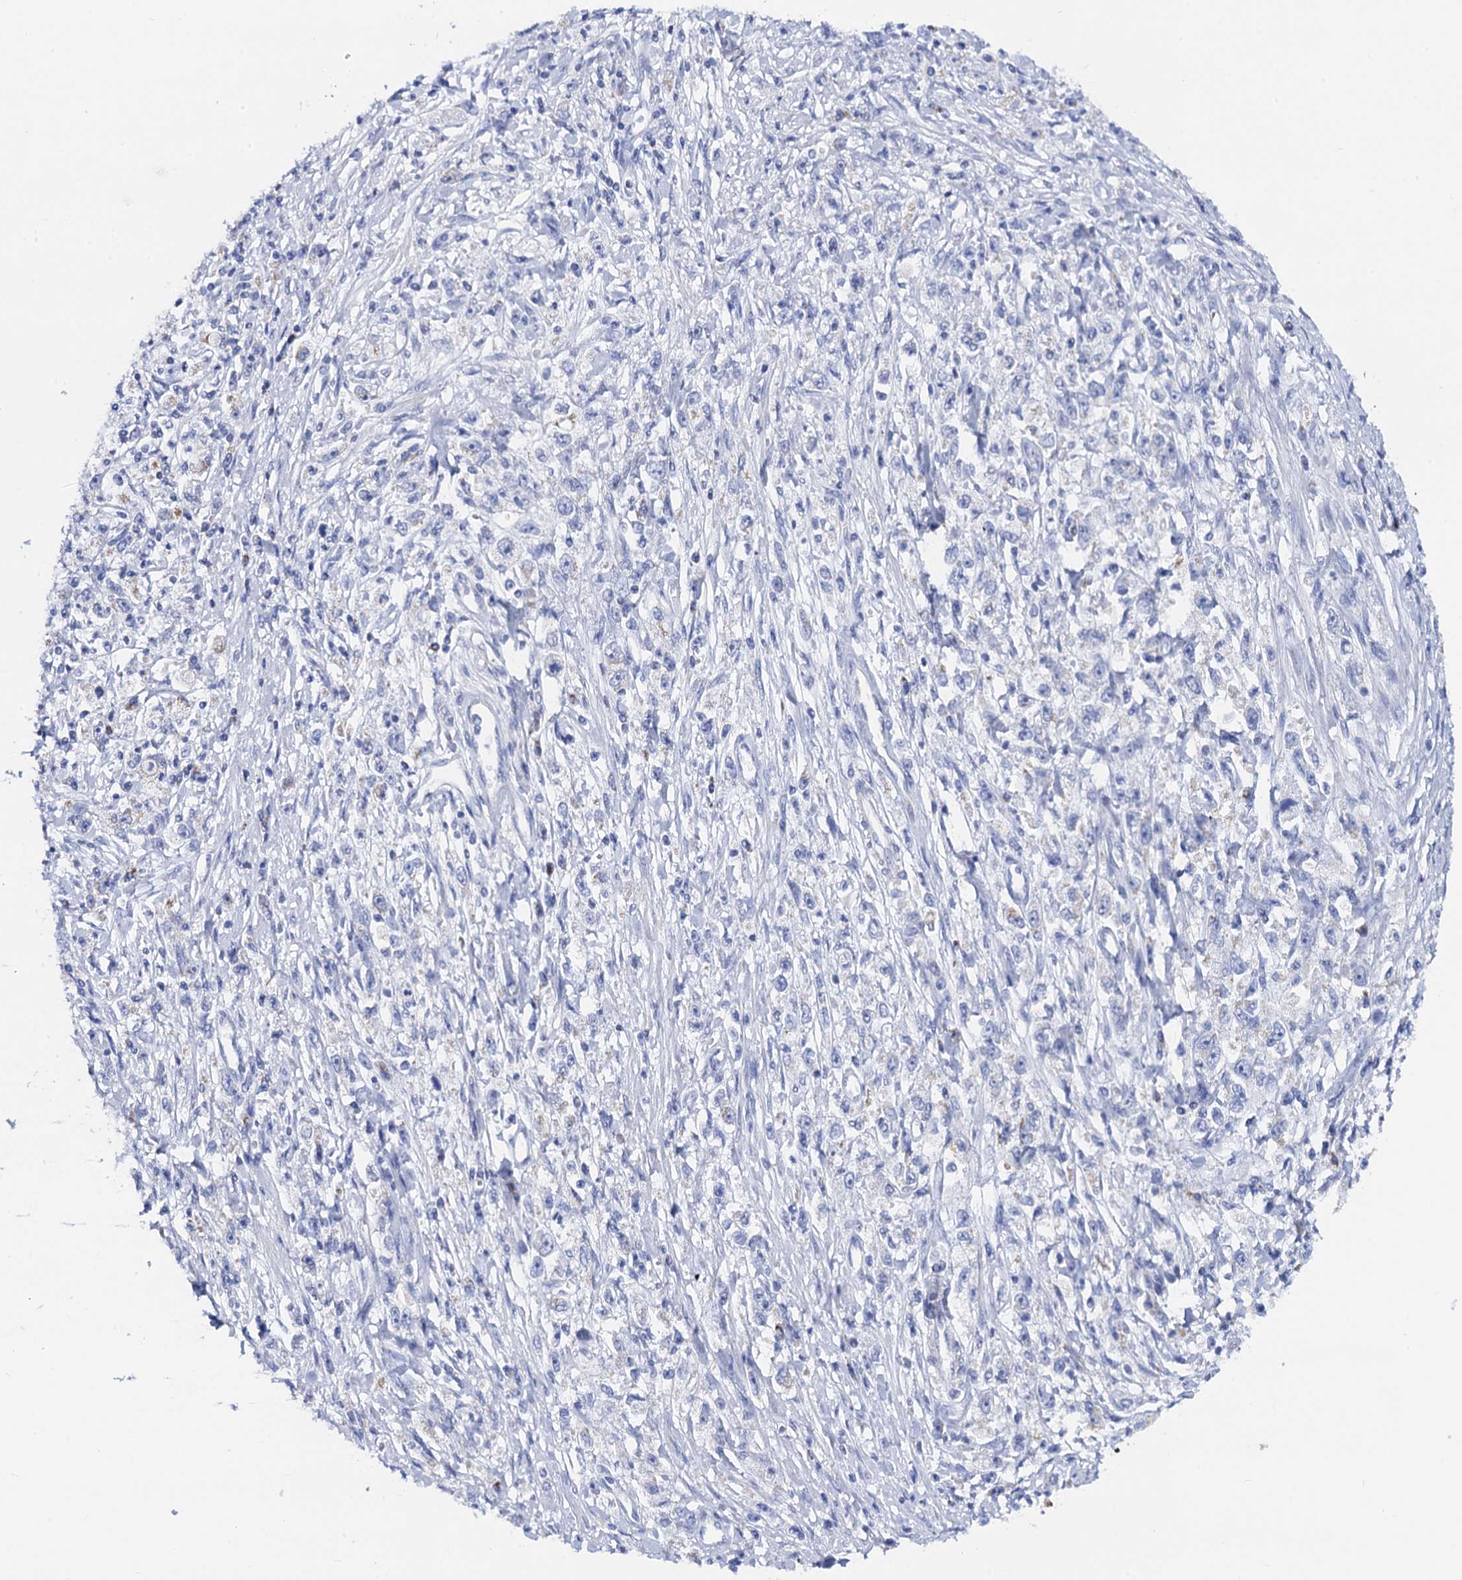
{"staining": {"intensity": "negative", "quantity": "none", "location": "none"}, "tissue": "stomach cancer", "cell_type": "Tumor cells", "image_type": "cancer", "snomed": [{"axis": "morphology", "description": "Adenocarcinoma, NOS"}, {"axis": "topography", "description": "Stomach"}], "caption": "High power microscopy micrograph of an immunohistochemistry (IHC) histopathology image of stomach adenocarcinoma, revealing no significant staining in tumor cells.", "gene": "ACADSB", "patient": {"sex": "female", "age": 59}}